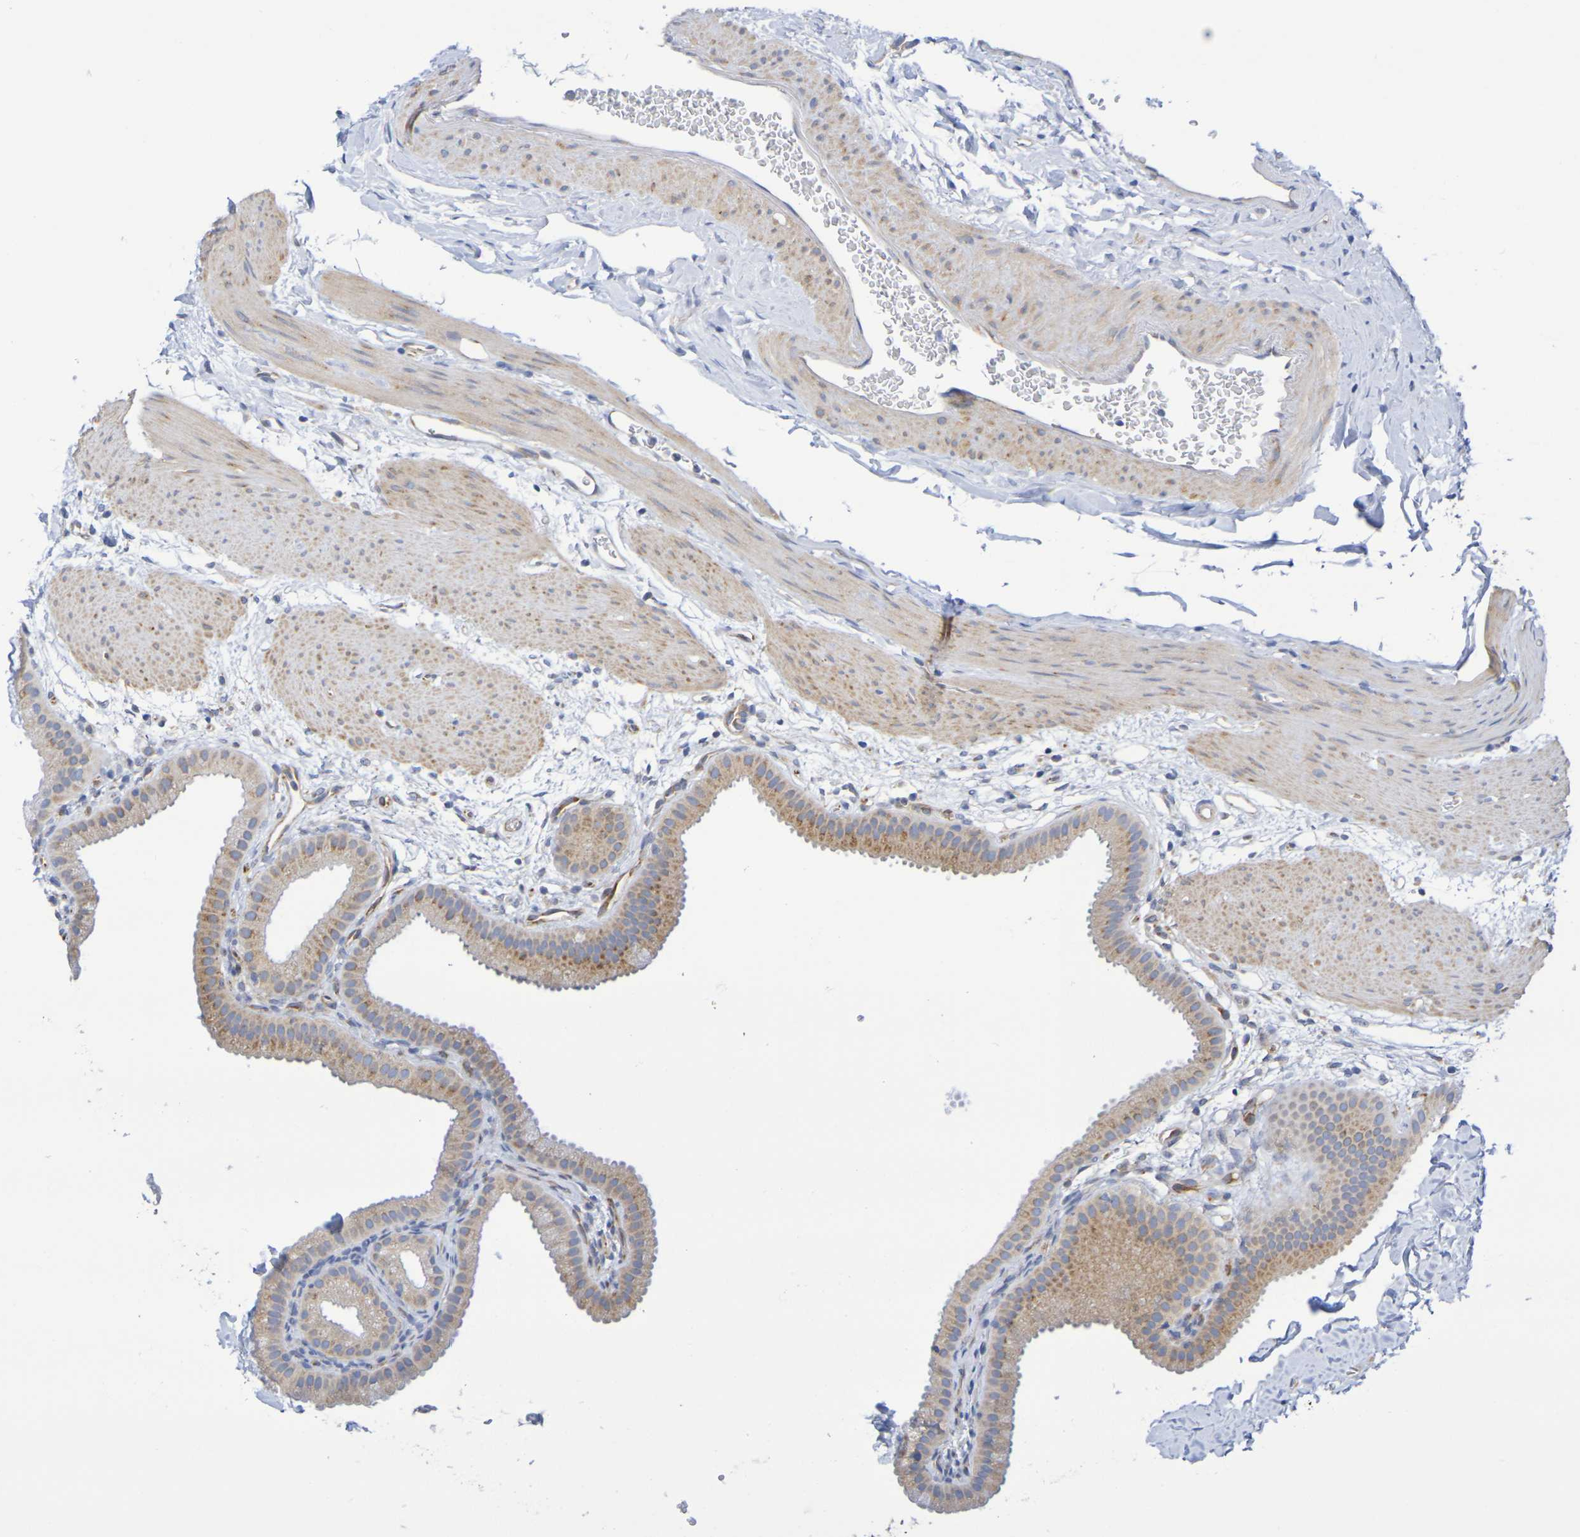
{"staining": {"intensity": "moderate", "quantity": ">75%", "location": "cytoplasmic/membranous"}, "tissue": "gallbladder", "cell_type": "Glandular cells", "image_type": "normal", "snomed": [{"axis": "morphology", "description": "Normal tissue, NOS"}, {"axis": "topography", "description": "Gallbladder"}], "caption": "Immunohistochemistry (IHC) histopathology image of benign gallbladder stained for a protein (brown), which exhibits medium levels of moderate cytoplasmic/membranous expression in about >75% of glandular cells.", "gene": "TMCC3", "patient": {"sex": "female", "age": 64}}